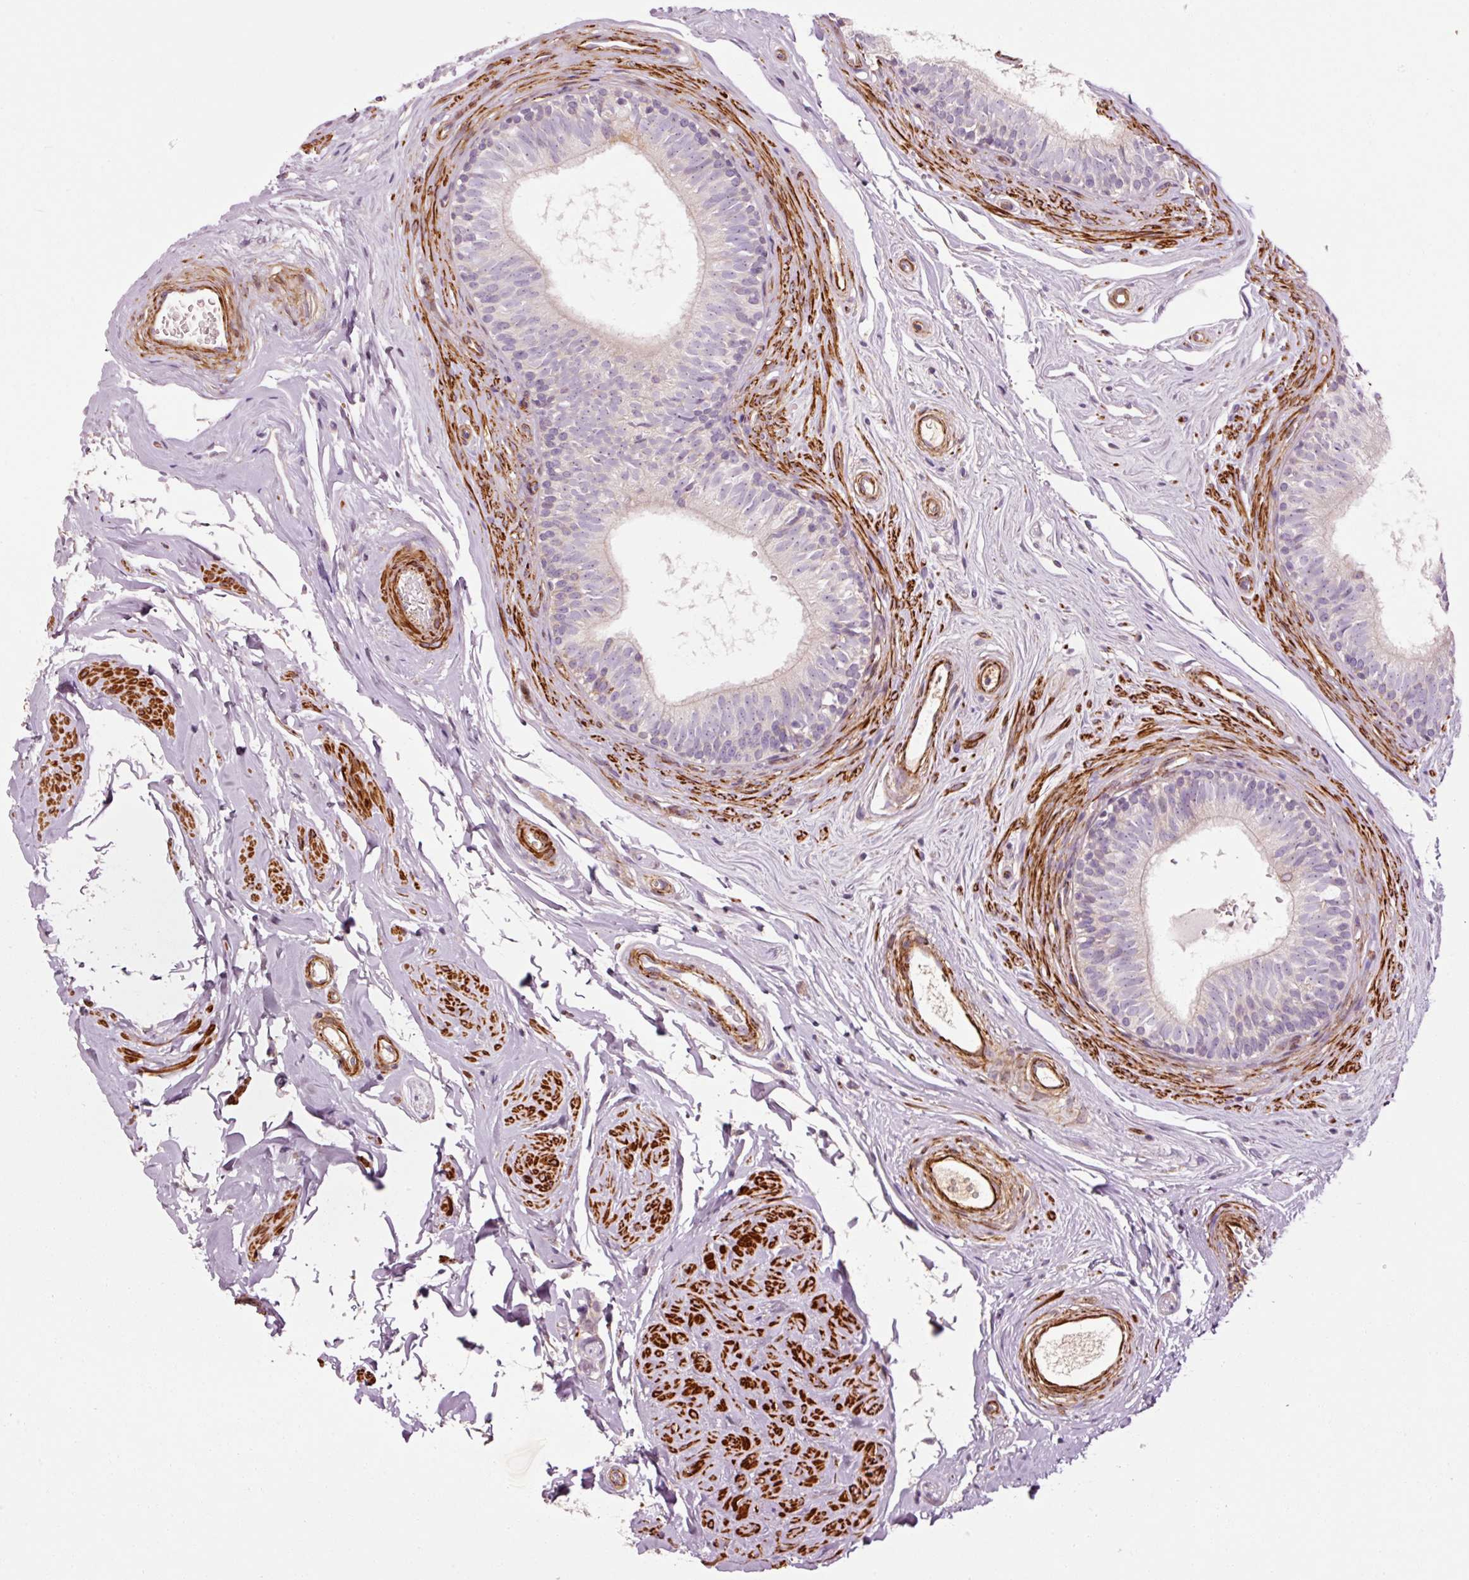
{"staining": {"intensity": "weak", "quantity": "<25%", "location": "cytoplasmic/membranous"}, "tissue": "epididymis", "cell_type": "Glandular cells", "image_type": "normal", "snomed": [{"axis": "morphology", "description": "Normal tissue, NOS"}, {"axis": "topography", "description": "Epididymis"}], "caption": "Immunohistochemistry (IHC) micrograph of benign human epididymis stained for a protein (brown), which displays no staining in glandular cells. (Immunohistochemistry, brightfield microscopy, high magnification).", "gene": "ANKRD20A1", "patient": {"sex": "male", "age": 45}}